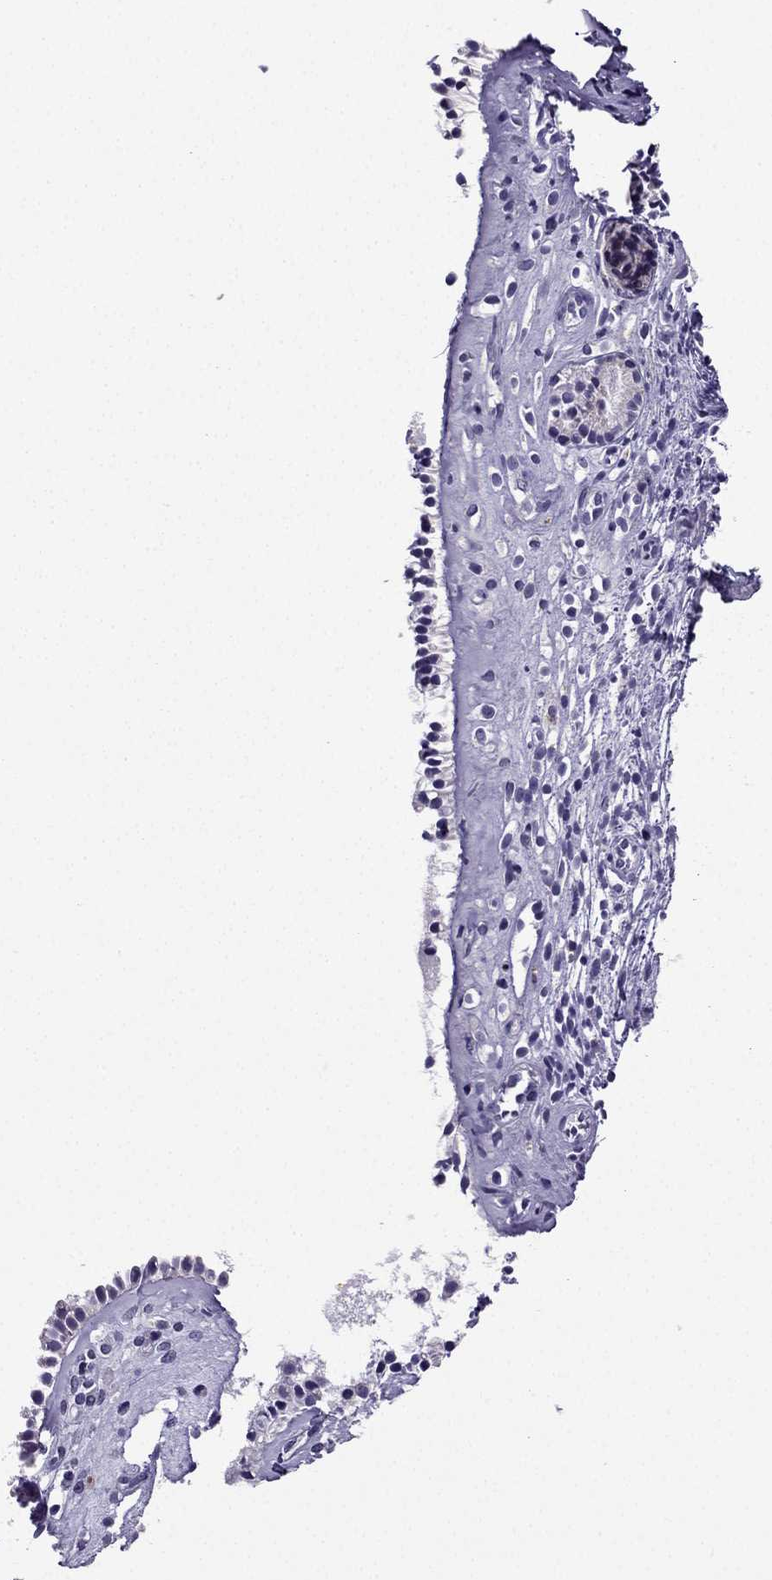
{"staining": {"intensity": "negative", "quantity": "none", "location": "none"}, "tissue": "nasopharynx", "cell_type": "Respiratory epithelial cells", "image_type": "normal", "snomed": [{"axis": "morphology", "description": "Normal tissue, NOS"}, {"axis": "topography", "description": "Nasopharynx"}], "caption": "A high-resolution histopathology image shows IHC staining of normal nasopharynx, which displays no significant positivity in respiratory epithelial cells.", "gene": "KIF5A", "patient": {"sex": "male", "age": 29}}